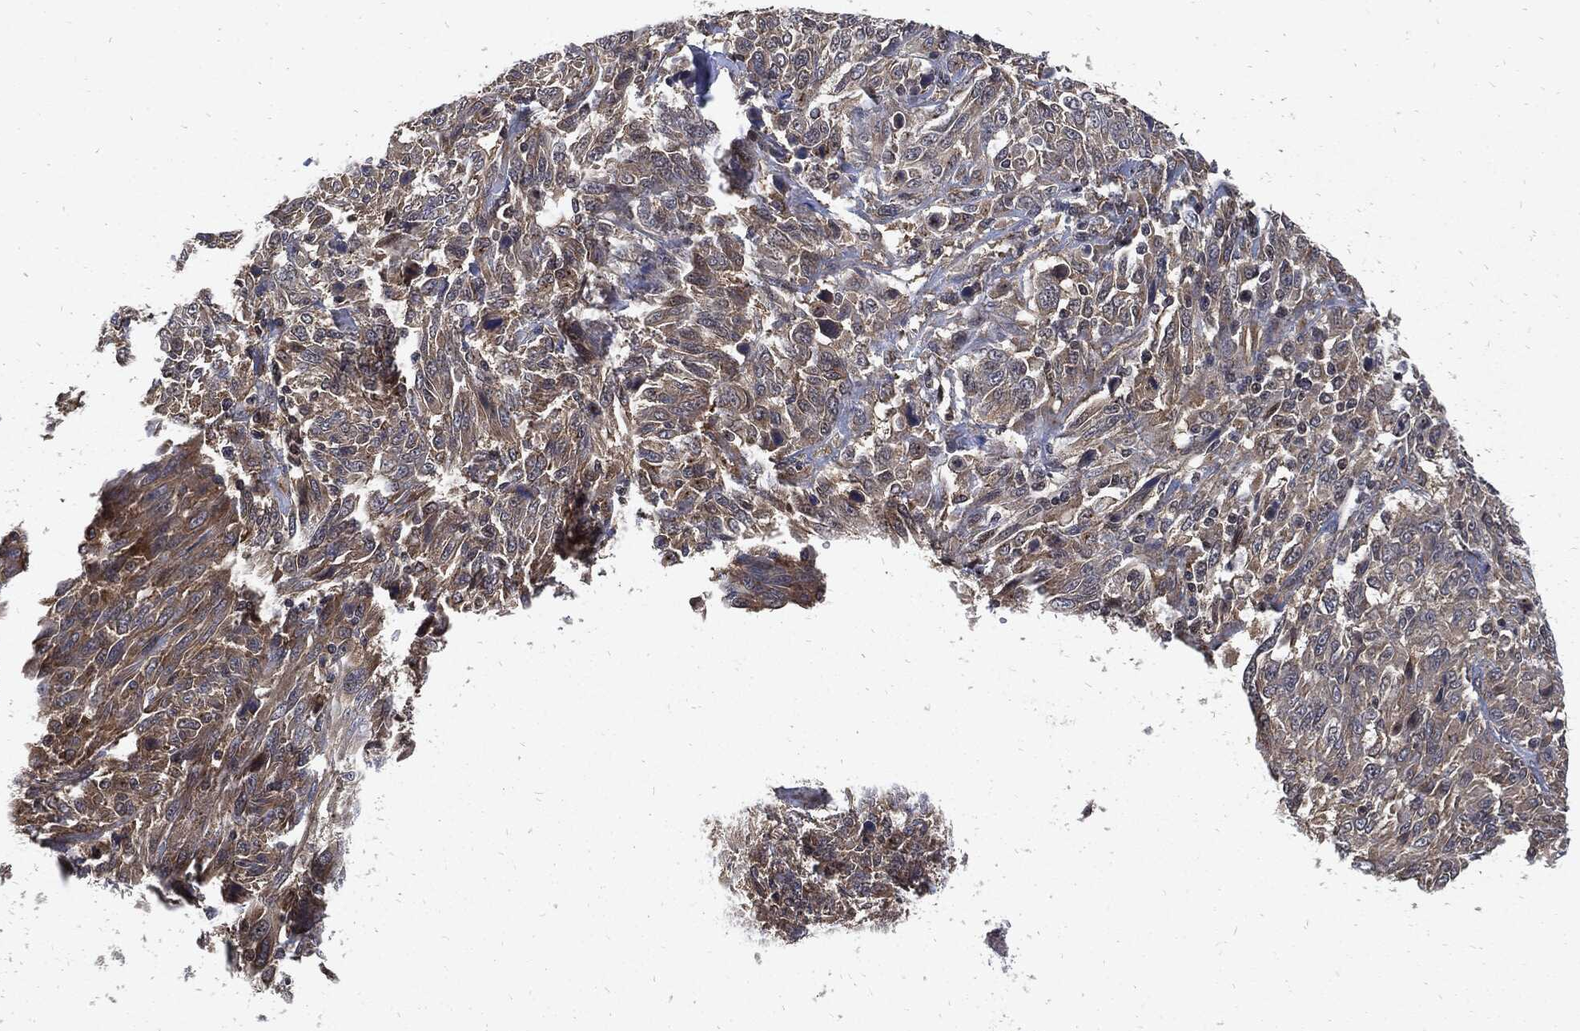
{"staining": {"intensity": "negative", "quantity": "none", "location": "none"}, "tissue": "melanoma", "cell_type": "Tumor cells", "image_type": "cancer", "snomed": [{"axis": "morphology", "description": "Malignant melanoma, NOS"}, {"axis": "topography", "description": "Skin"}], "caption": "IHC image of malignant melanoma stained for a protein (brown), which reveals no staining in tumor cells. (Stains: DAB (3,3'-diaminobenzidine) IHC with hematoxylin counter stain, Microscopy: brightfield microscopy at high magnification).", "gene": "DCTN1", "patient": {"sex": "female", "age": 91}}